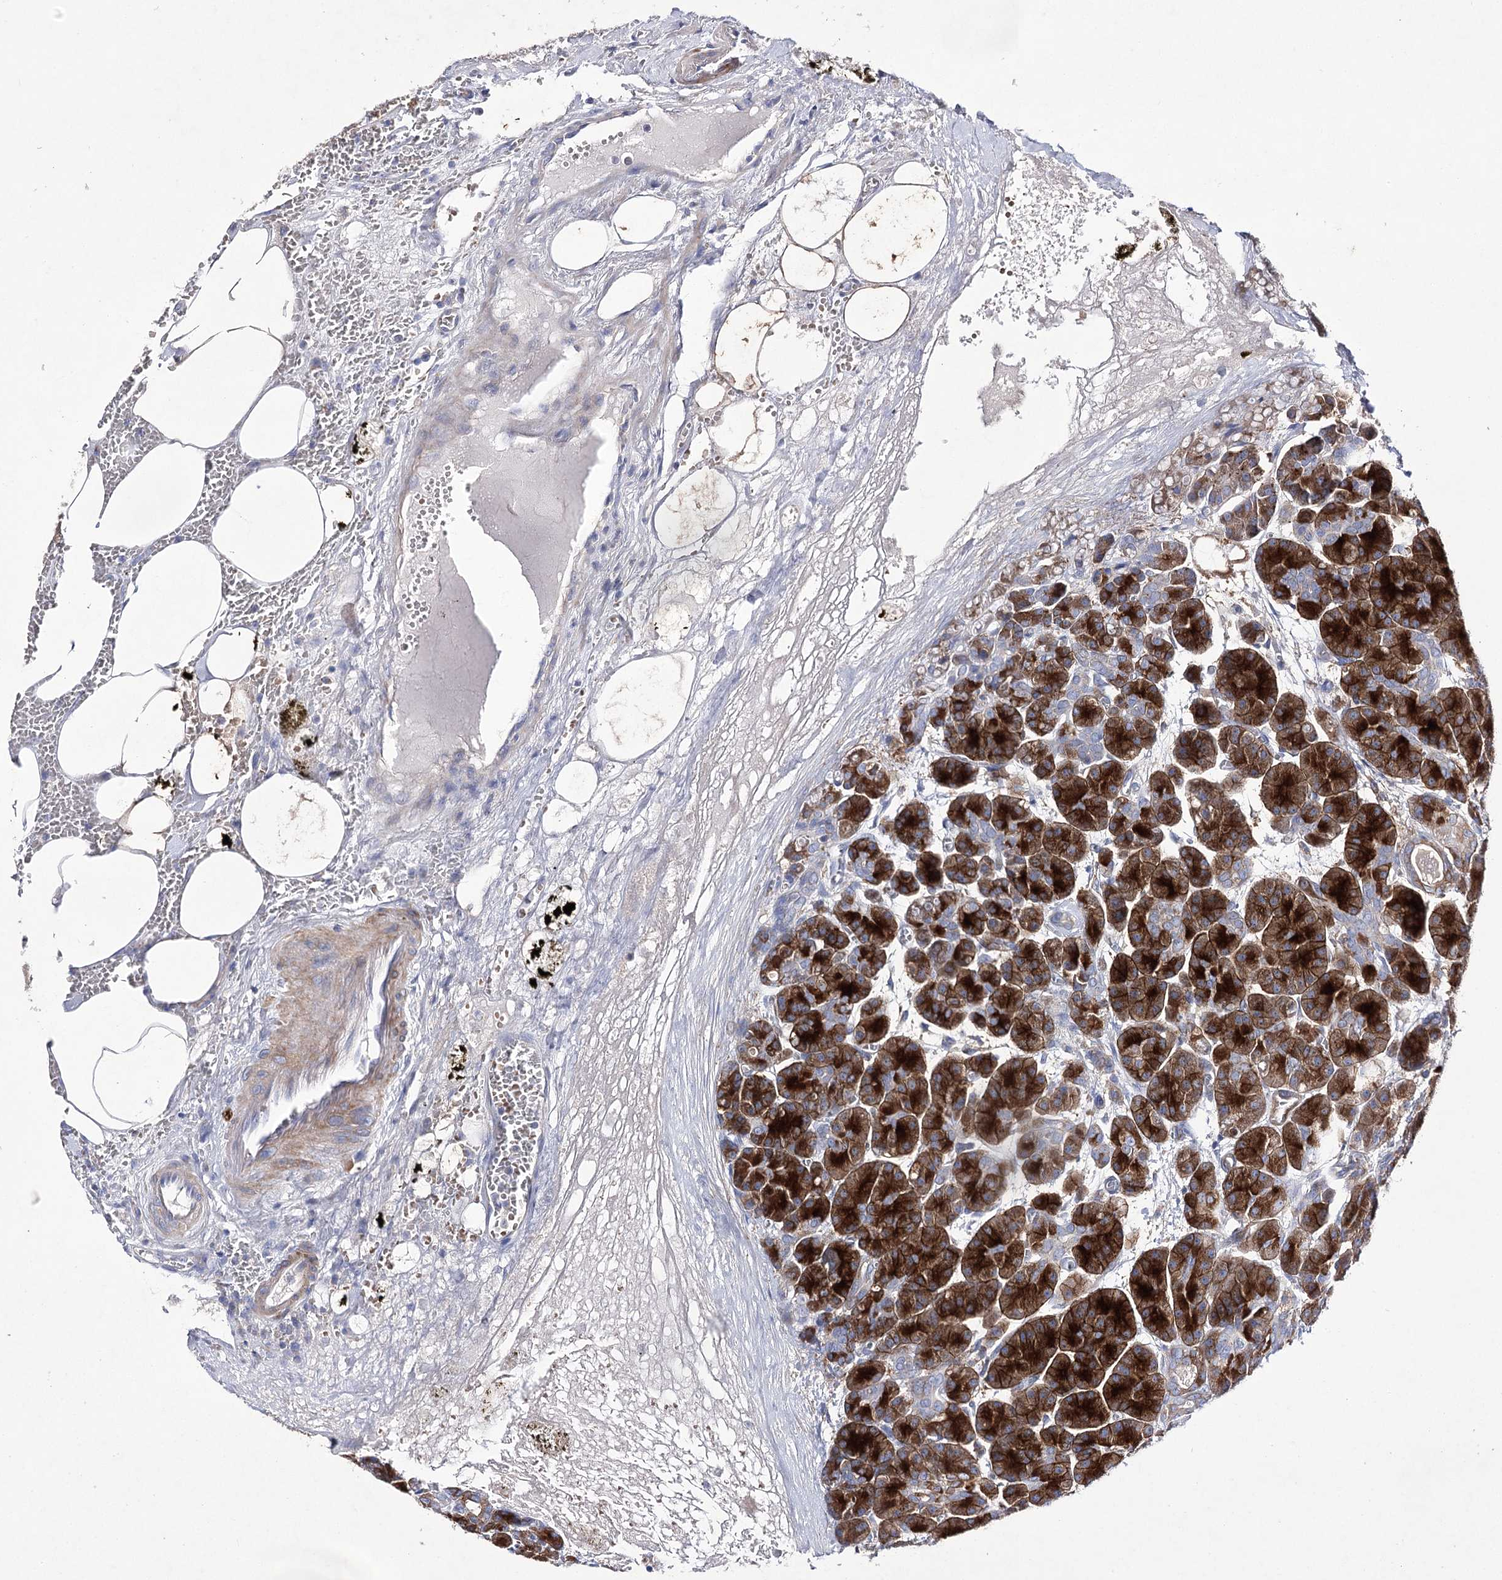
{"staining": {"intensity": "strong", "quantity": ">75%", "location": "cytoplasmic/membranous"}, "tissue": "pancreas", "cell_type": "Exocrine glandular cells", "image_type": "normal", "snomed": [{"axis": "morphology", "description": "Normal tissue, NOS"}, {"axis": "topography", "description": "Pancreas"}], "caption": "About >75% of exocrine glandular cells in benign pancreas show strong cytoplasmic/membranous protein positivity as visualized by brown immunohistochemical staining.", "gene": "COX15", "patient": {"sex": "male", "age": 63}}